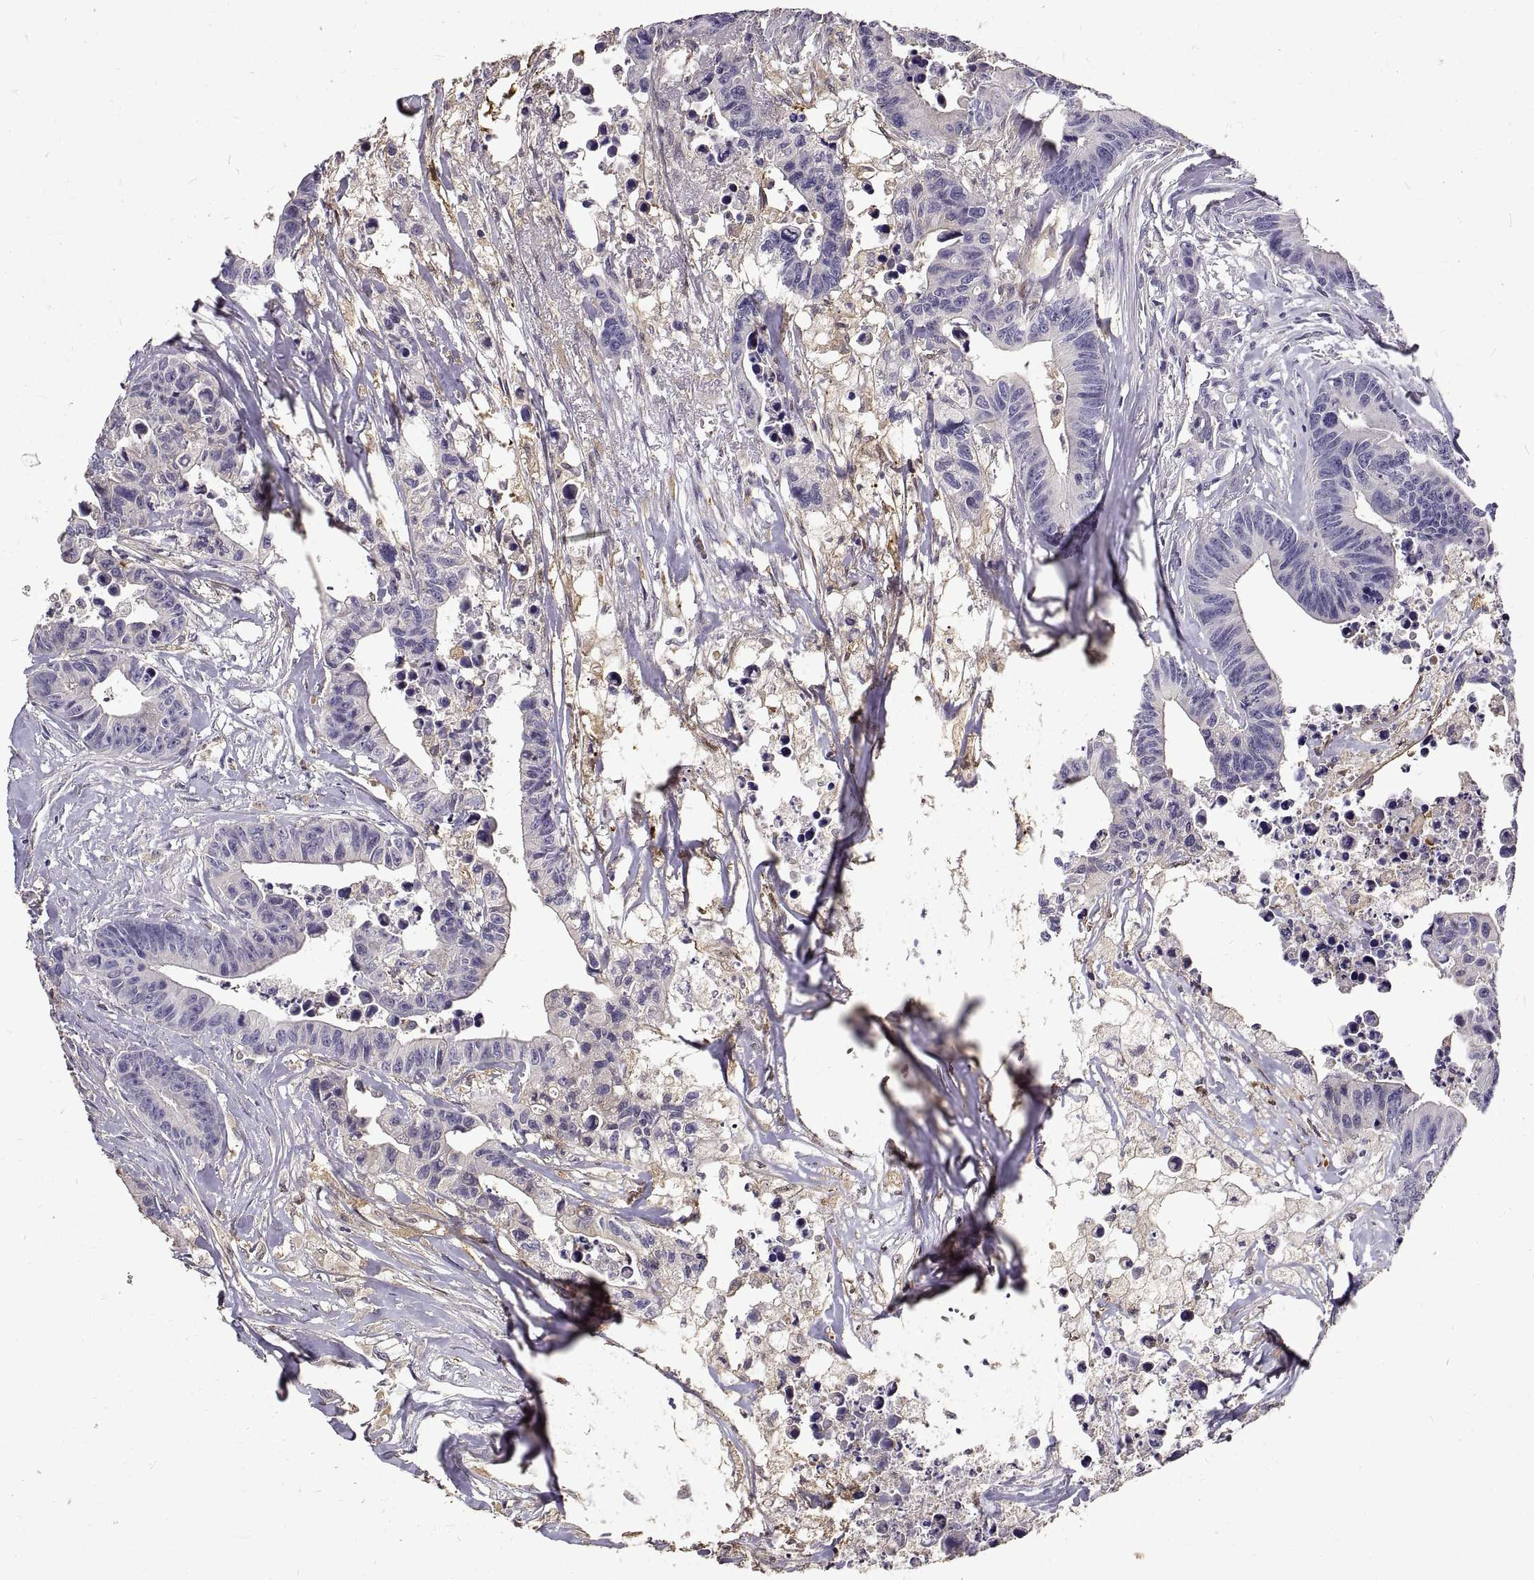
{"staining": {"intensity": "negative", "quantity": "none", "location": "none"}, "tissue": "colorectal cancer", "cell_type": "Tumor cells", "image_type": "cancer", "snomed": [{"axis": "morphology", "description": "Adenocarcinoma, NOS"}, {"axis": "topography", "description": "Colon"}], "caption": "This is an immunohistochemistry image of colorectal cancer (adenocarcinoma). There is no positivity in tumor cells.", "gene": "PEA15", "patient": {"sex": "female", "age": 87}}